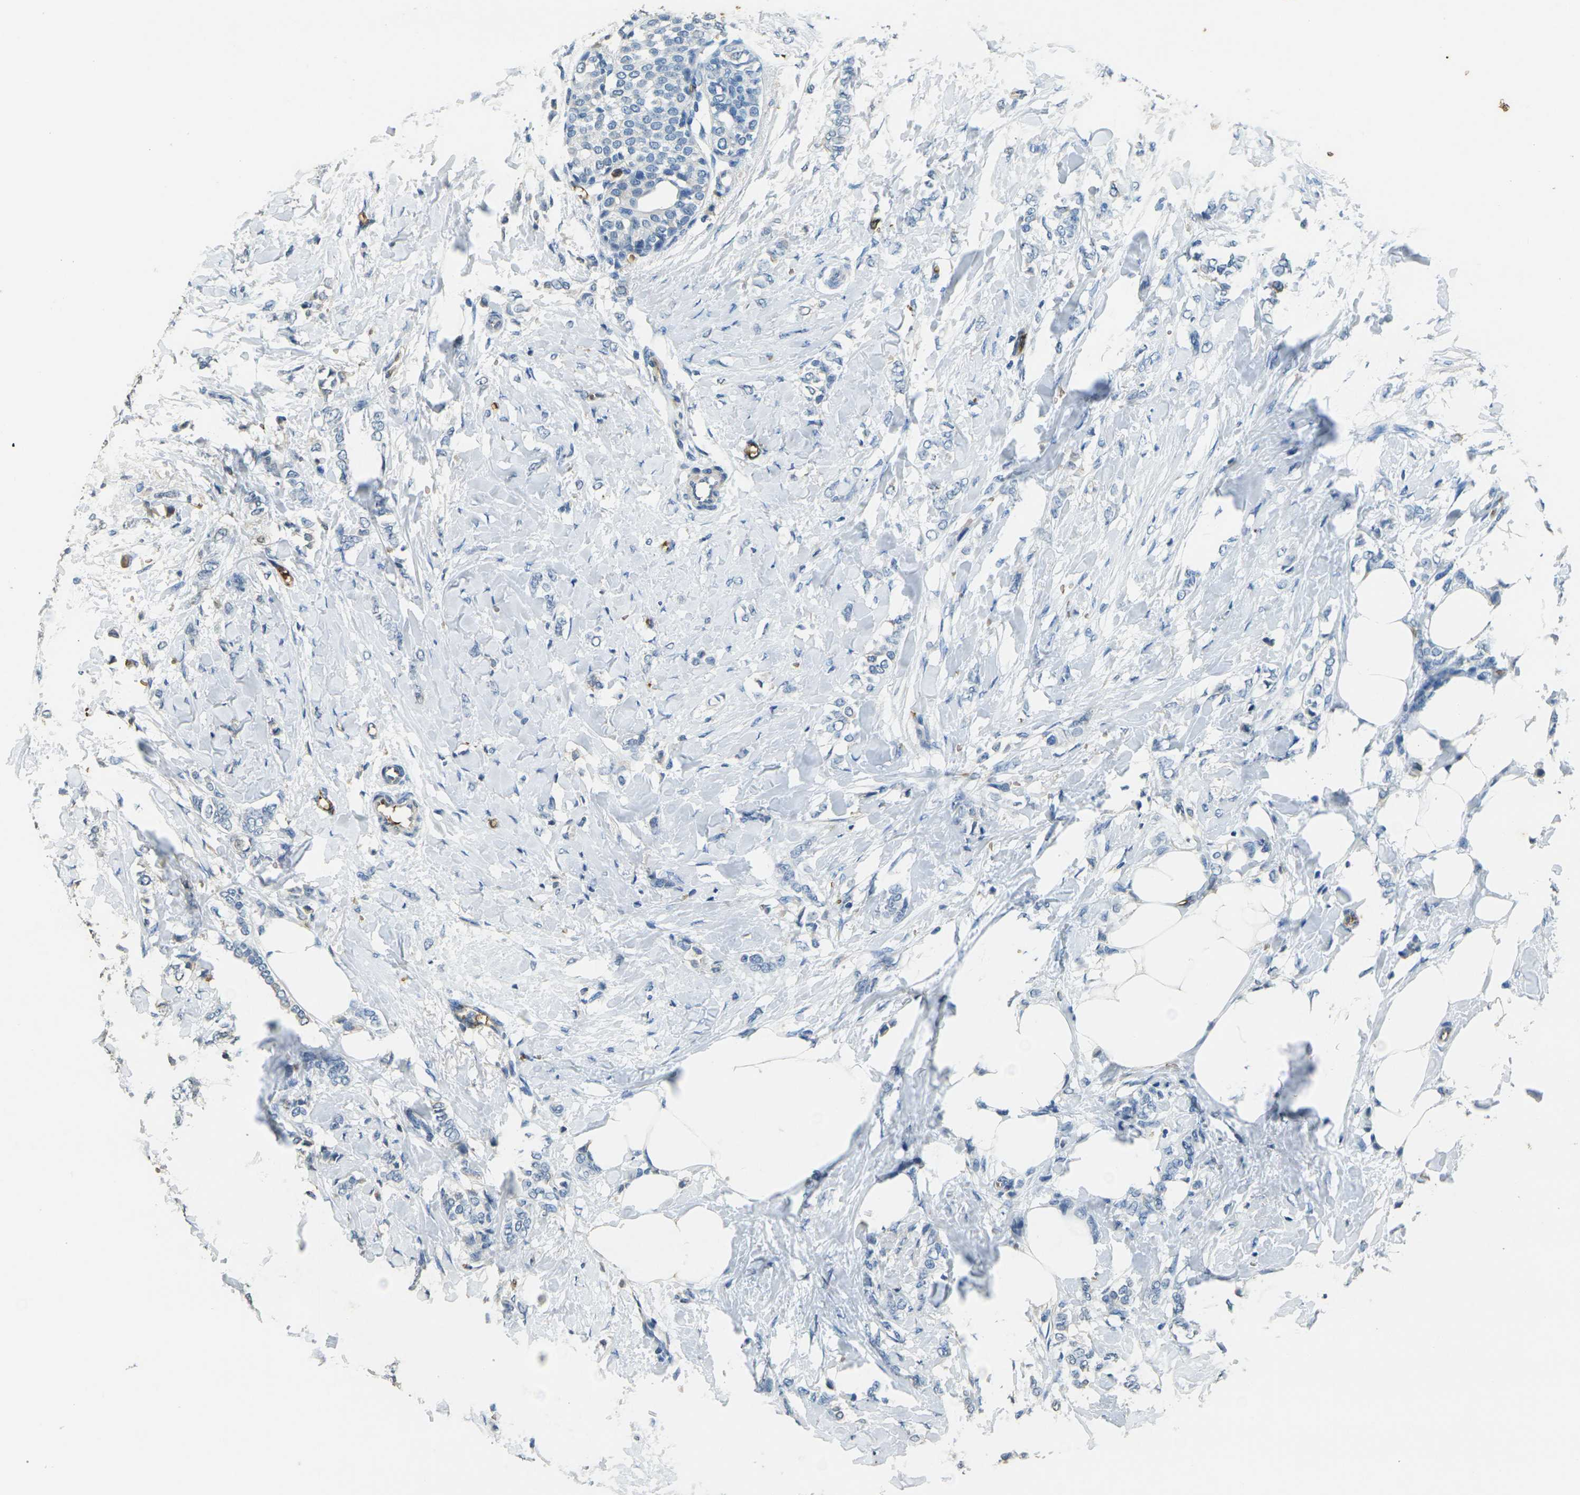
{"staining": {"intensity": "negative", "quantity": "none", "location": "none"}, "tissue": "breast cancer", "cell_type": "Tumor cells", "image_type": "cancer", "snomed": [{"axis": "morphology", "description": "Lobular carcinoma, in situ"}, {"axis": "morphology", "description": "Lobular carcinoma"}, {"axis": "topography", "description": "Breast"}], "caption": "The image displays no staining of tumor cells in lobular carcinoma (breast).", "gene": "HBB", "patient": {"sex": "female", "age": 41}}